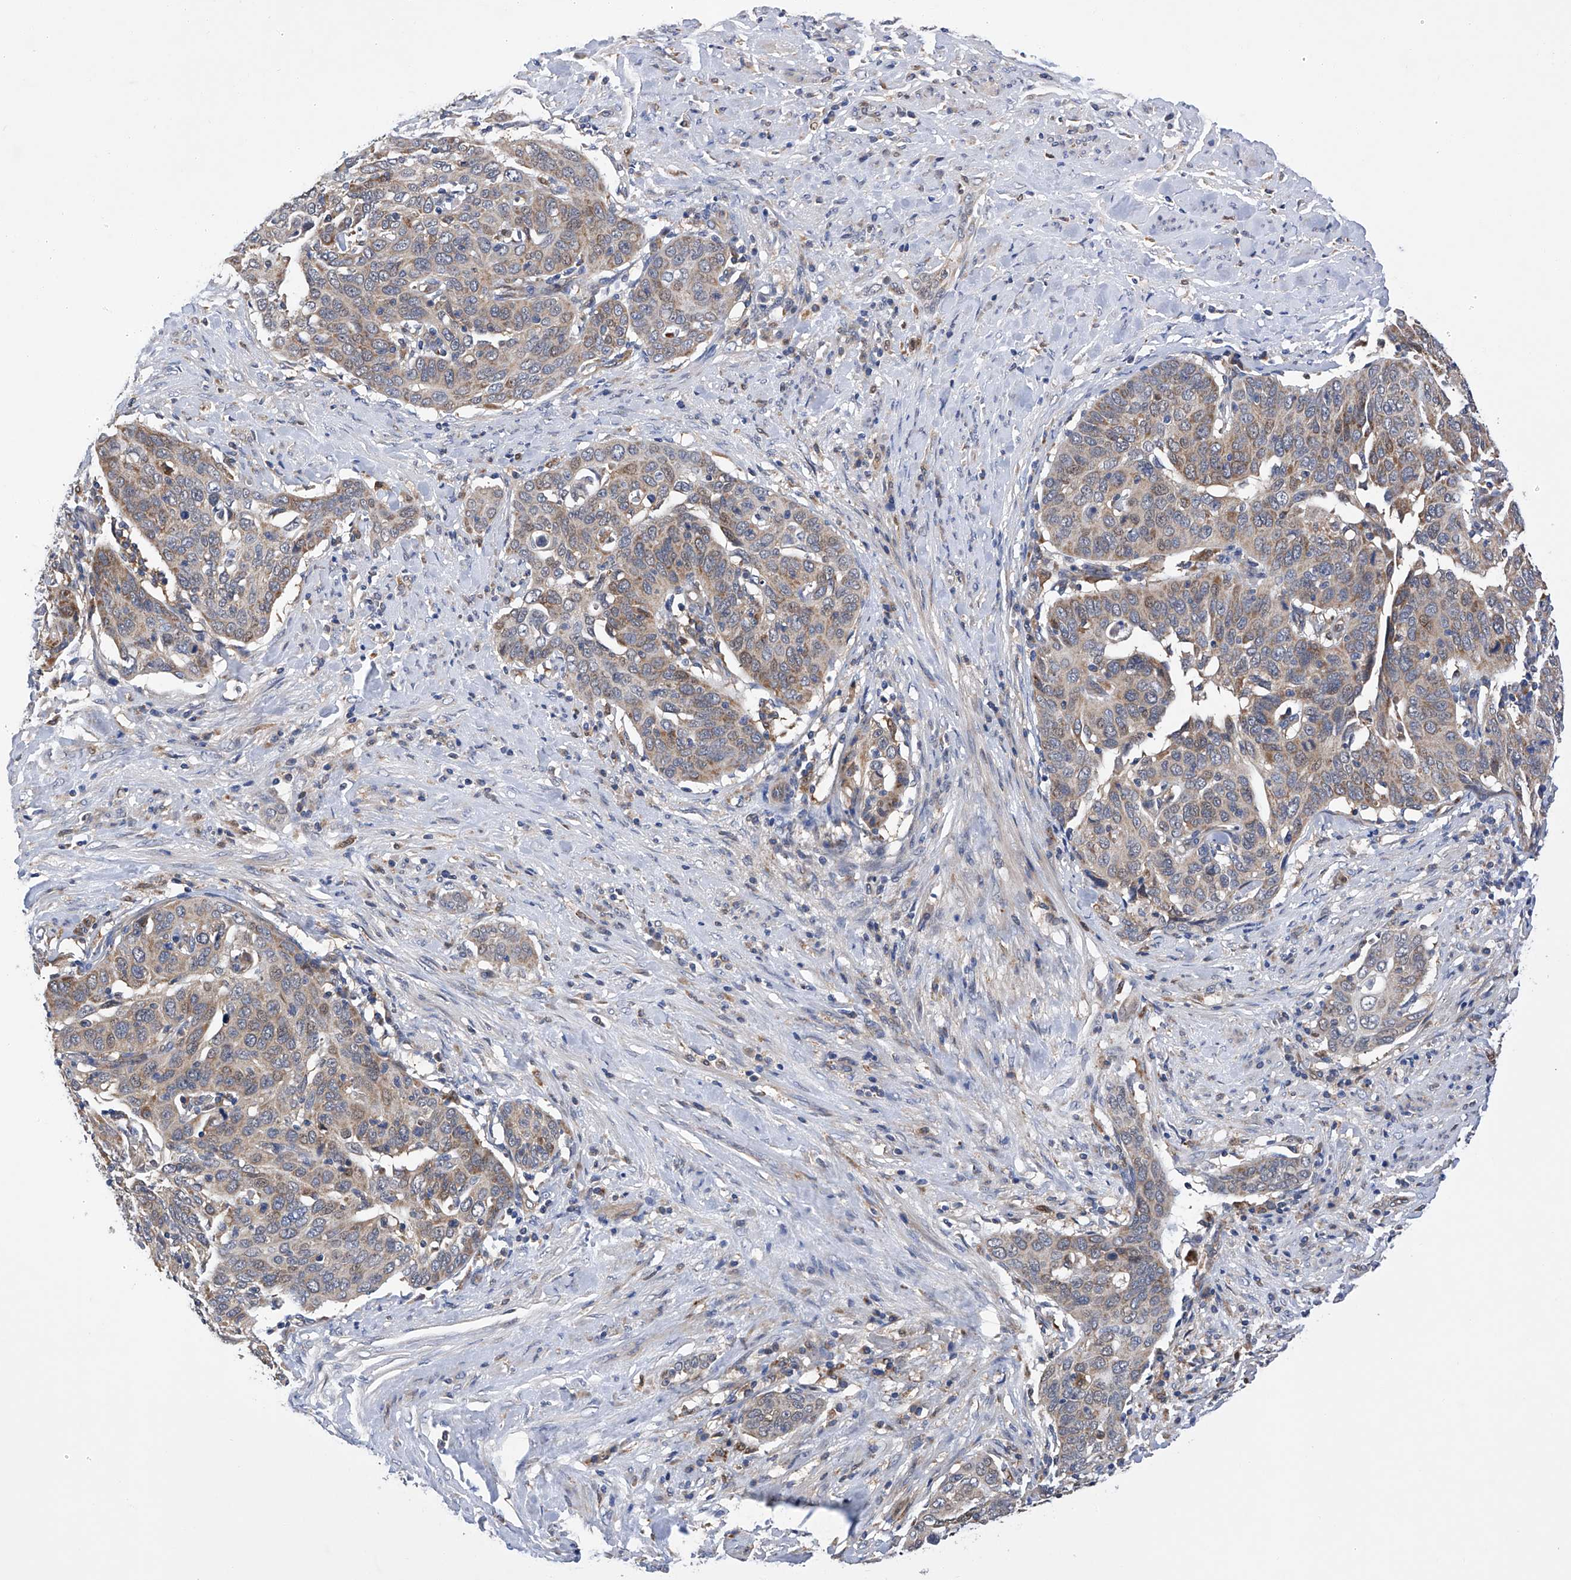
{"staining": {"intensity": "weak", "quantity": ">75%", "location": "cytoplasmic/membranous"}, "tissue": "cervical cancer", "cell_type": "Tumor cells", "image_type": "cancer", "snomed": [{"axis": "morphology", "description": "Squamous cell carcinoma, NOS"}, {"axis": "topography", "description": "Cervix"}], "caption": "Immunohistochemistry staining of squamous cell carcinoma (cervical), which displays low levels of weak cytoplasmic/membranous expression in approximately >75% of tumor cells indicating weak cytoplasmic/membranous protein positivity. The staining was performed using DAB (brown) for protein detection and nuclei were counterstained in hematoxylin (blue).", "gene": "SPATA20", "patient": {"sex": "female", "age": 60}}